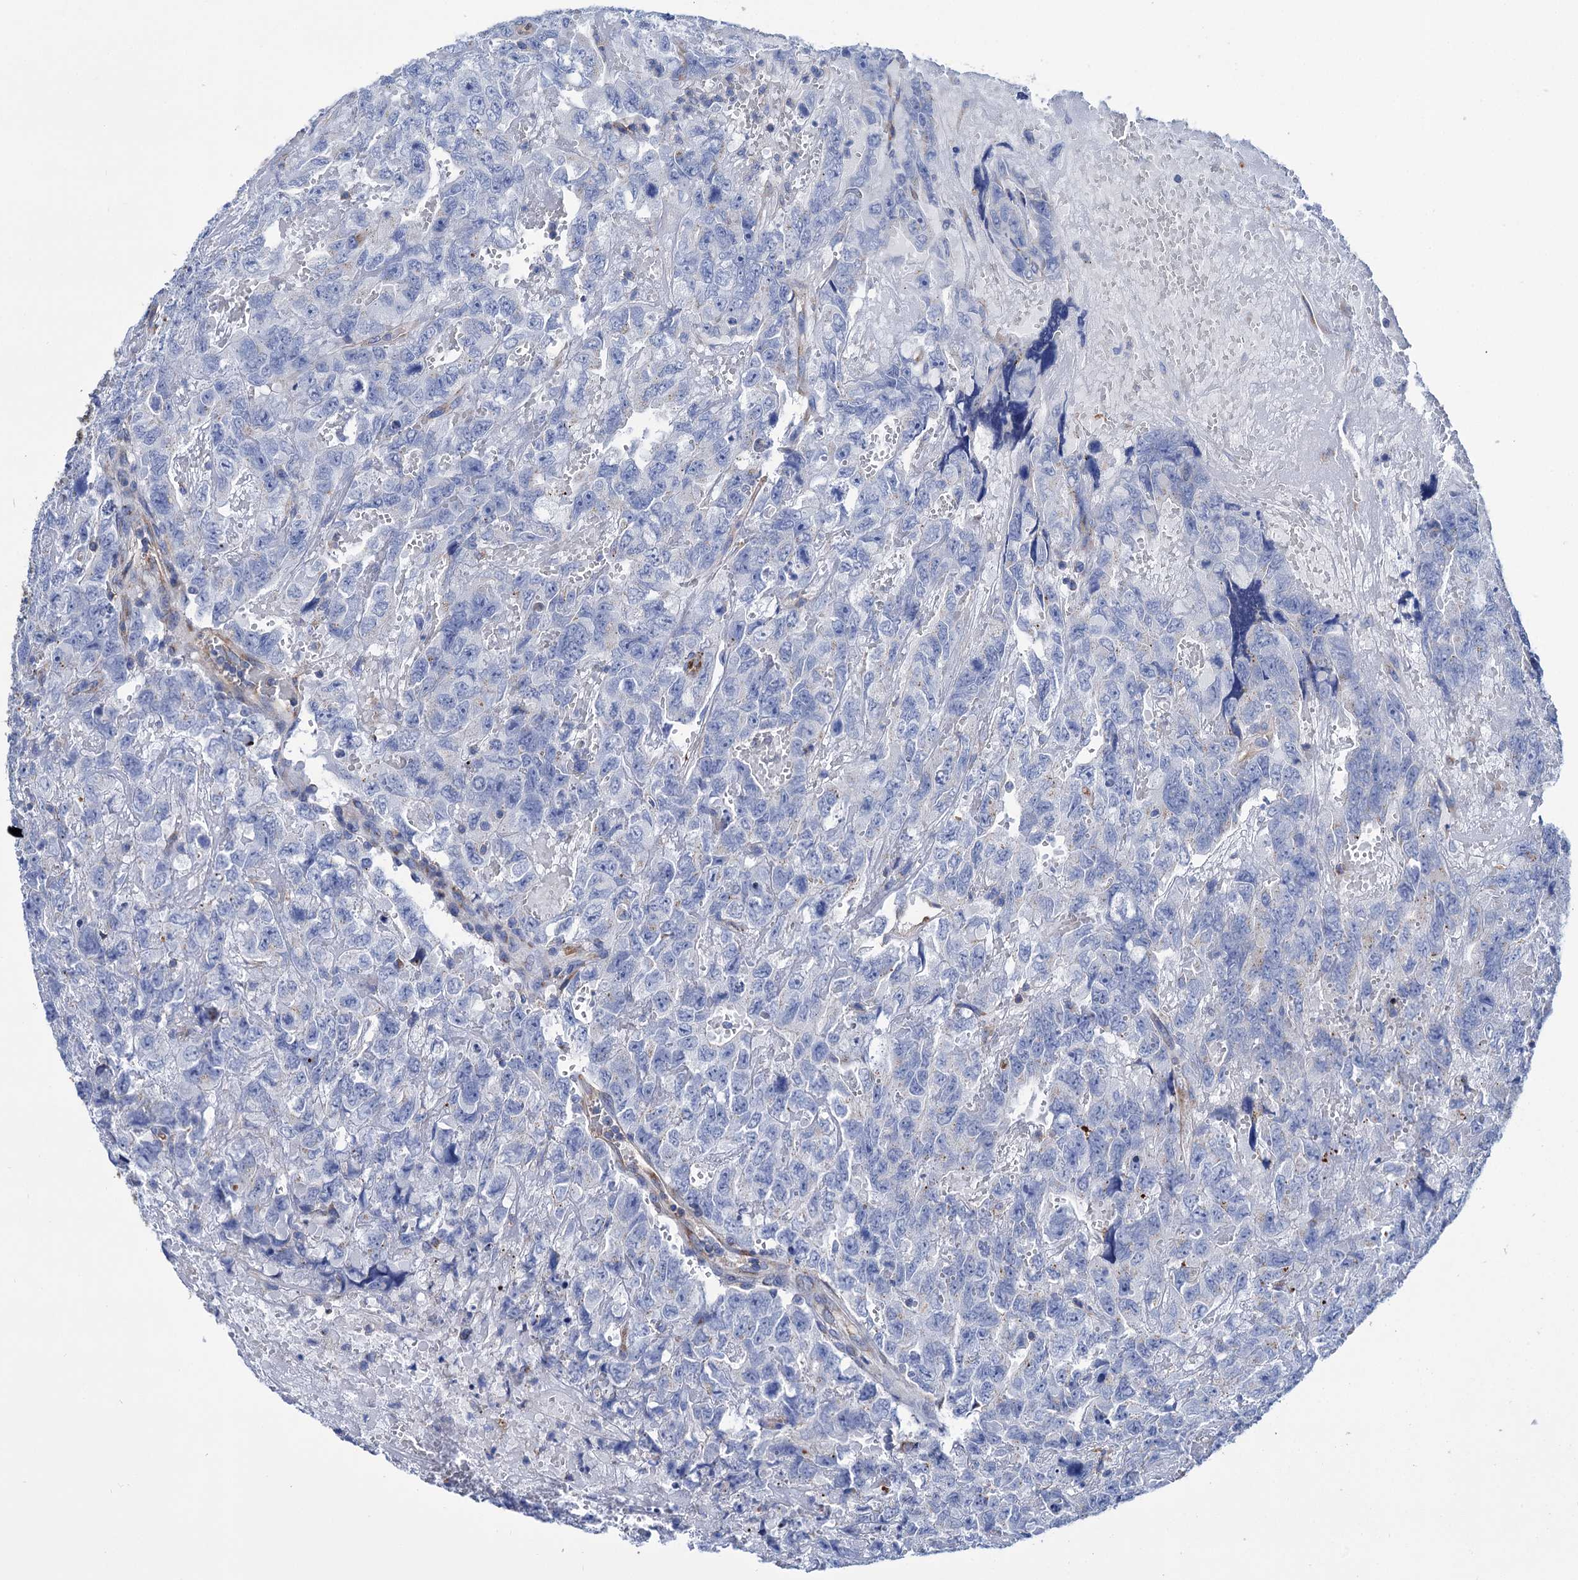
{"staining": {"intensity": "negative", "quantity": "none", "location": "none"}, "tissue": "testis cancer", "cell_type": "Tumor cells", "image_type": "cancer", "snomed": [{"axis": "morphology", "description": "Carcinoma, Embryonal, NOS"}, {"axis": "topography", "description": "Testis"}], "caption": "Histopathology image shows no significant protein expression in tumor cells of testis embryonal carcinoma. (Brightfield microscopy of DAB IHC at high magnification).", "gene": "SCPEP1", "patient": {"sex": "male", "age": 45}}